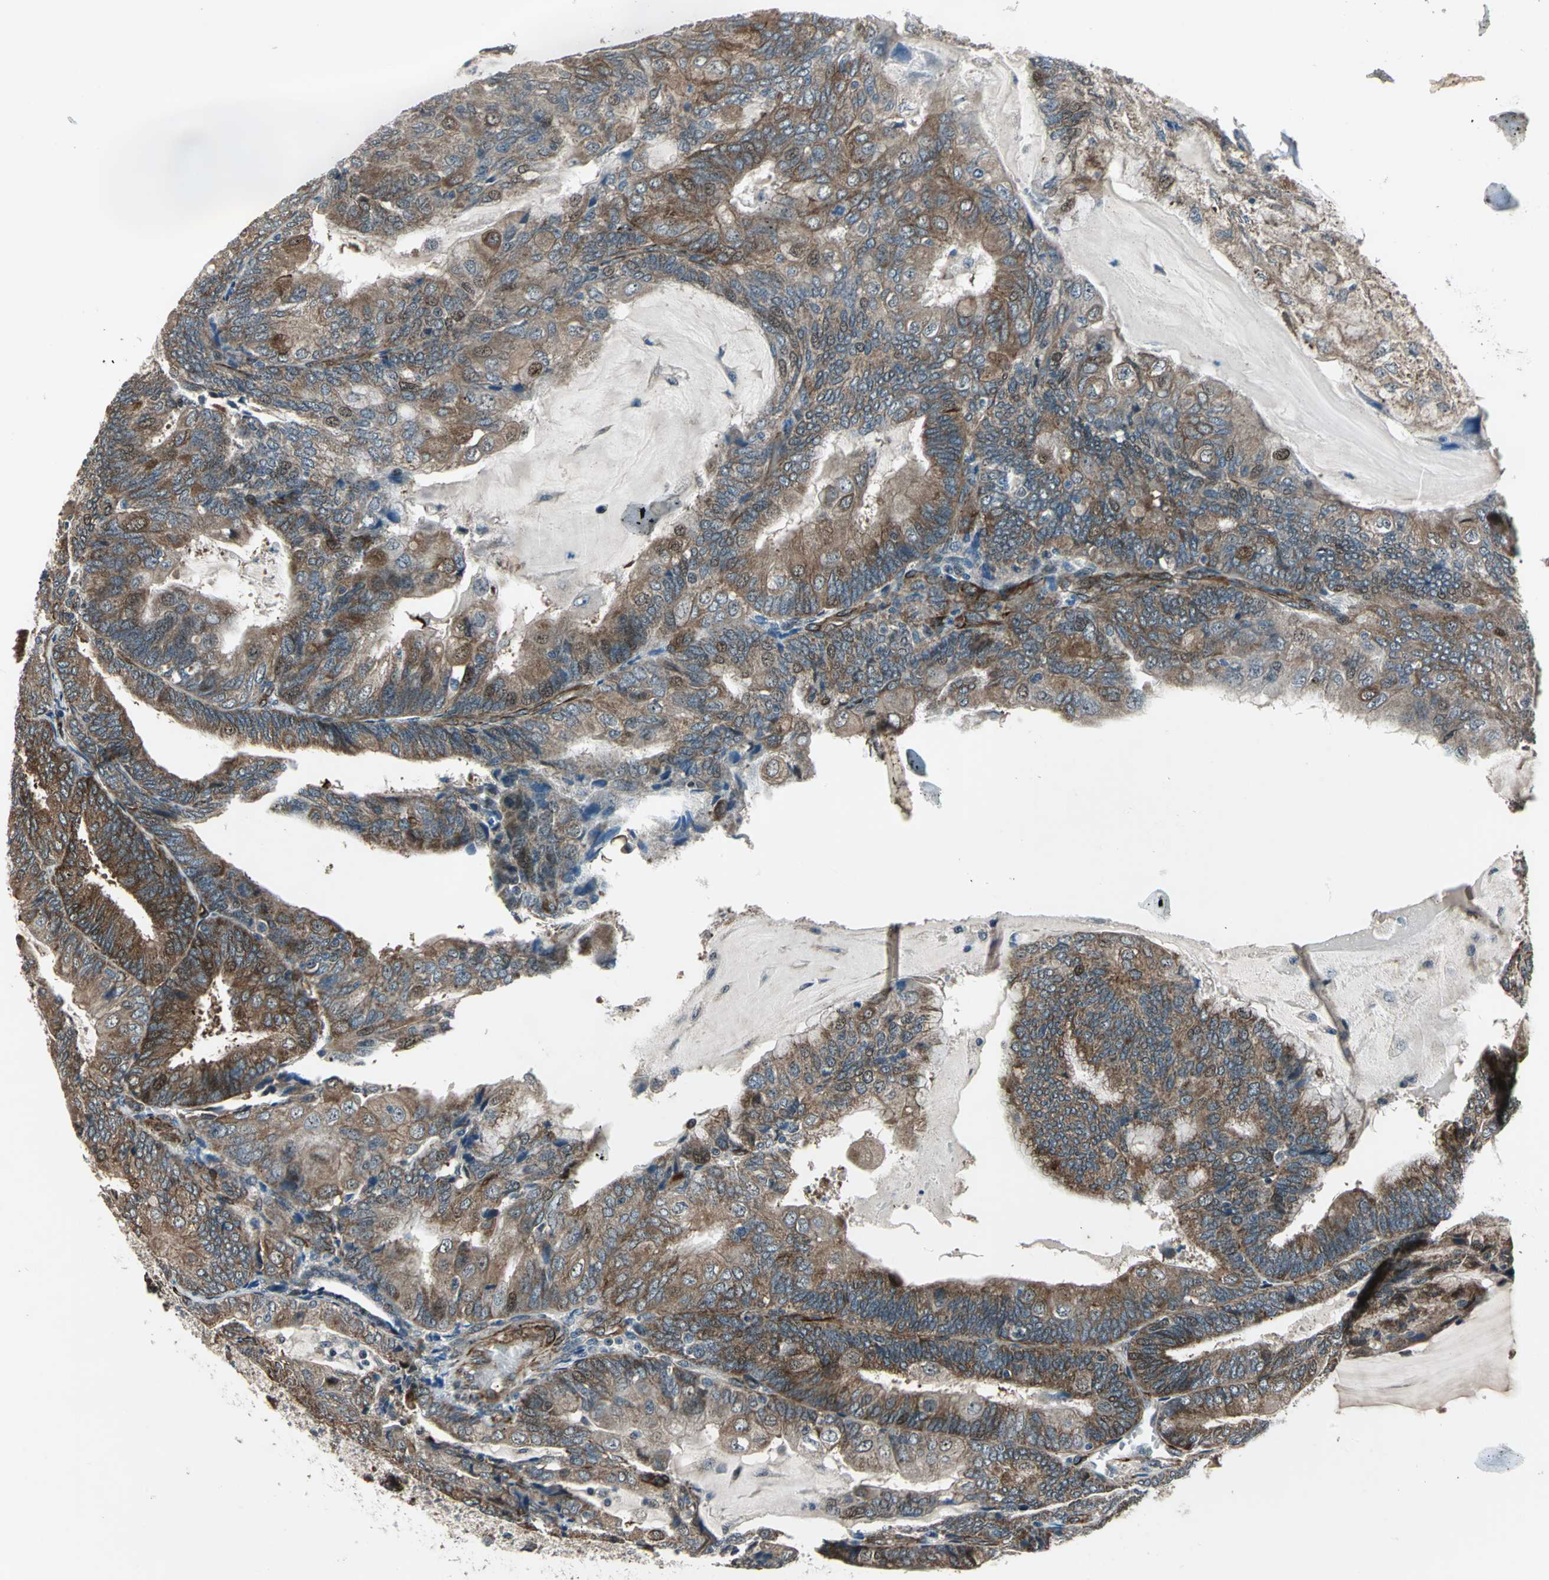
{"staining": {"intensity": "strong", "quantity": ">75%", "location": "cytoplasmic/membranous,nuclear"}, "tissue": "endometrial cancer", "cell_type": "Tumor cells", "image_type": "cancer", "snomed": [{"axis": "morphology", "description": "Adenocarcinoma, NOS"}, {"axis": "topography", "description": "Endometrium"}], "caption": "Immunohistochemical staining of human adenocarcinoma (endometrial) demonstrates strong cytoplasmic/membranous and nuclear protein positivity in approximately >75% of tumor cells.", "gene": "EXD2", "patient": {"sex": "female", "age": 81}}